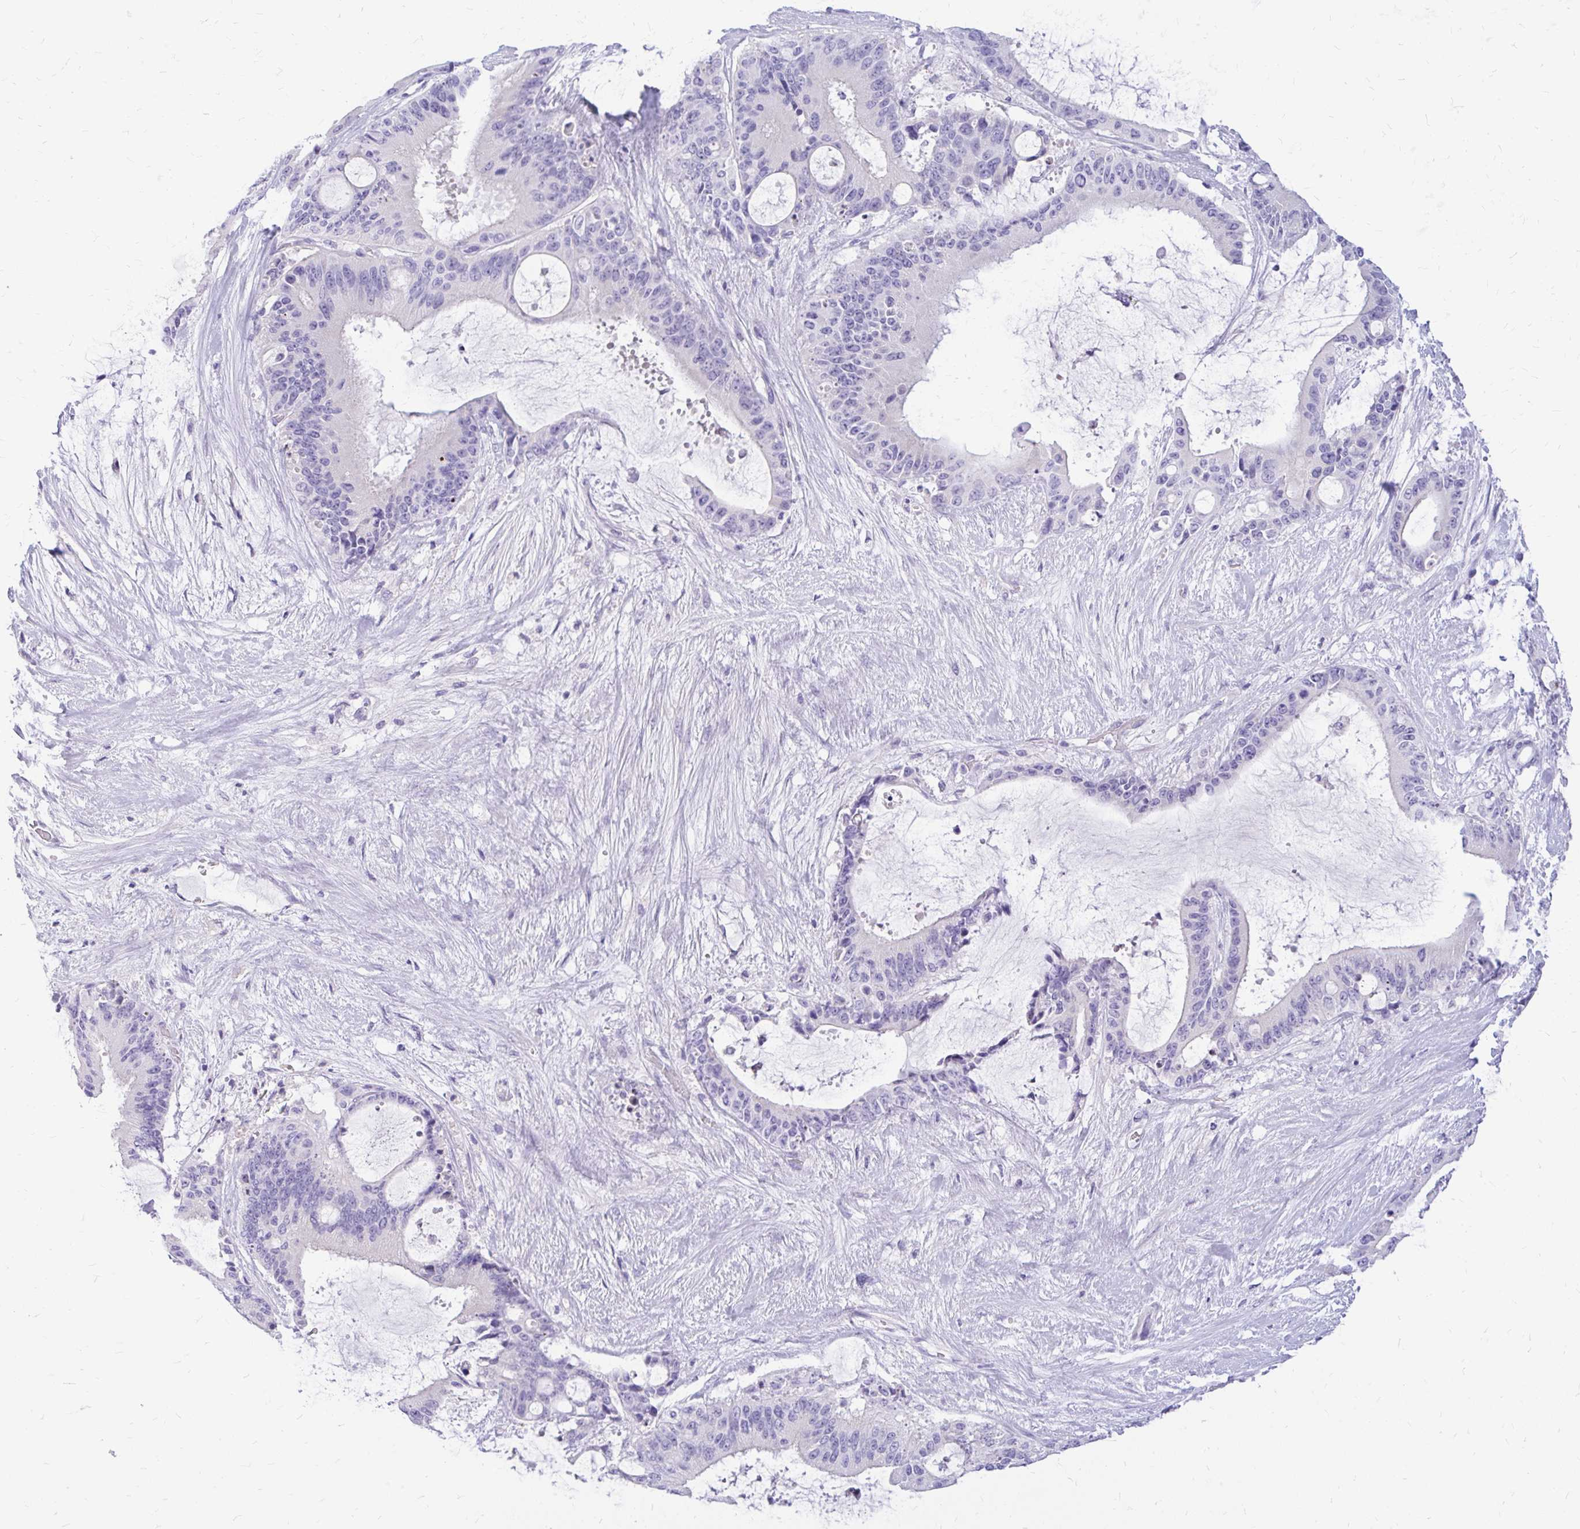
{"staining": {"intensity": "negative", "quantity": "none", "location": "none"}, "tissue": "liver cancer", "cell_type": "Tumor cells", "image_type": "cancer", "snomed": [{"axis": "morphology", "description": "Normal tissue, NOS"}, {"axis": "morphology", "description": "Cholangiocarcinoma"}, {"axis": "topography", "description": "Liver"}, {"axis": "topography", "description": "Peripheral nerve tissue"}], "caption": "The image displays no staining of tumor cells in liver cancer (cholangiocarcinoma). Brightfield microscopy of immunohistochemistry (IHC) stained with DAB (3,3'-diaminobenzidine) (brown) and hematoxylin (blue), captured at high magnification.", "gene": "MAP1LC3A", "patient": {"sex": "female", "age": 73}}